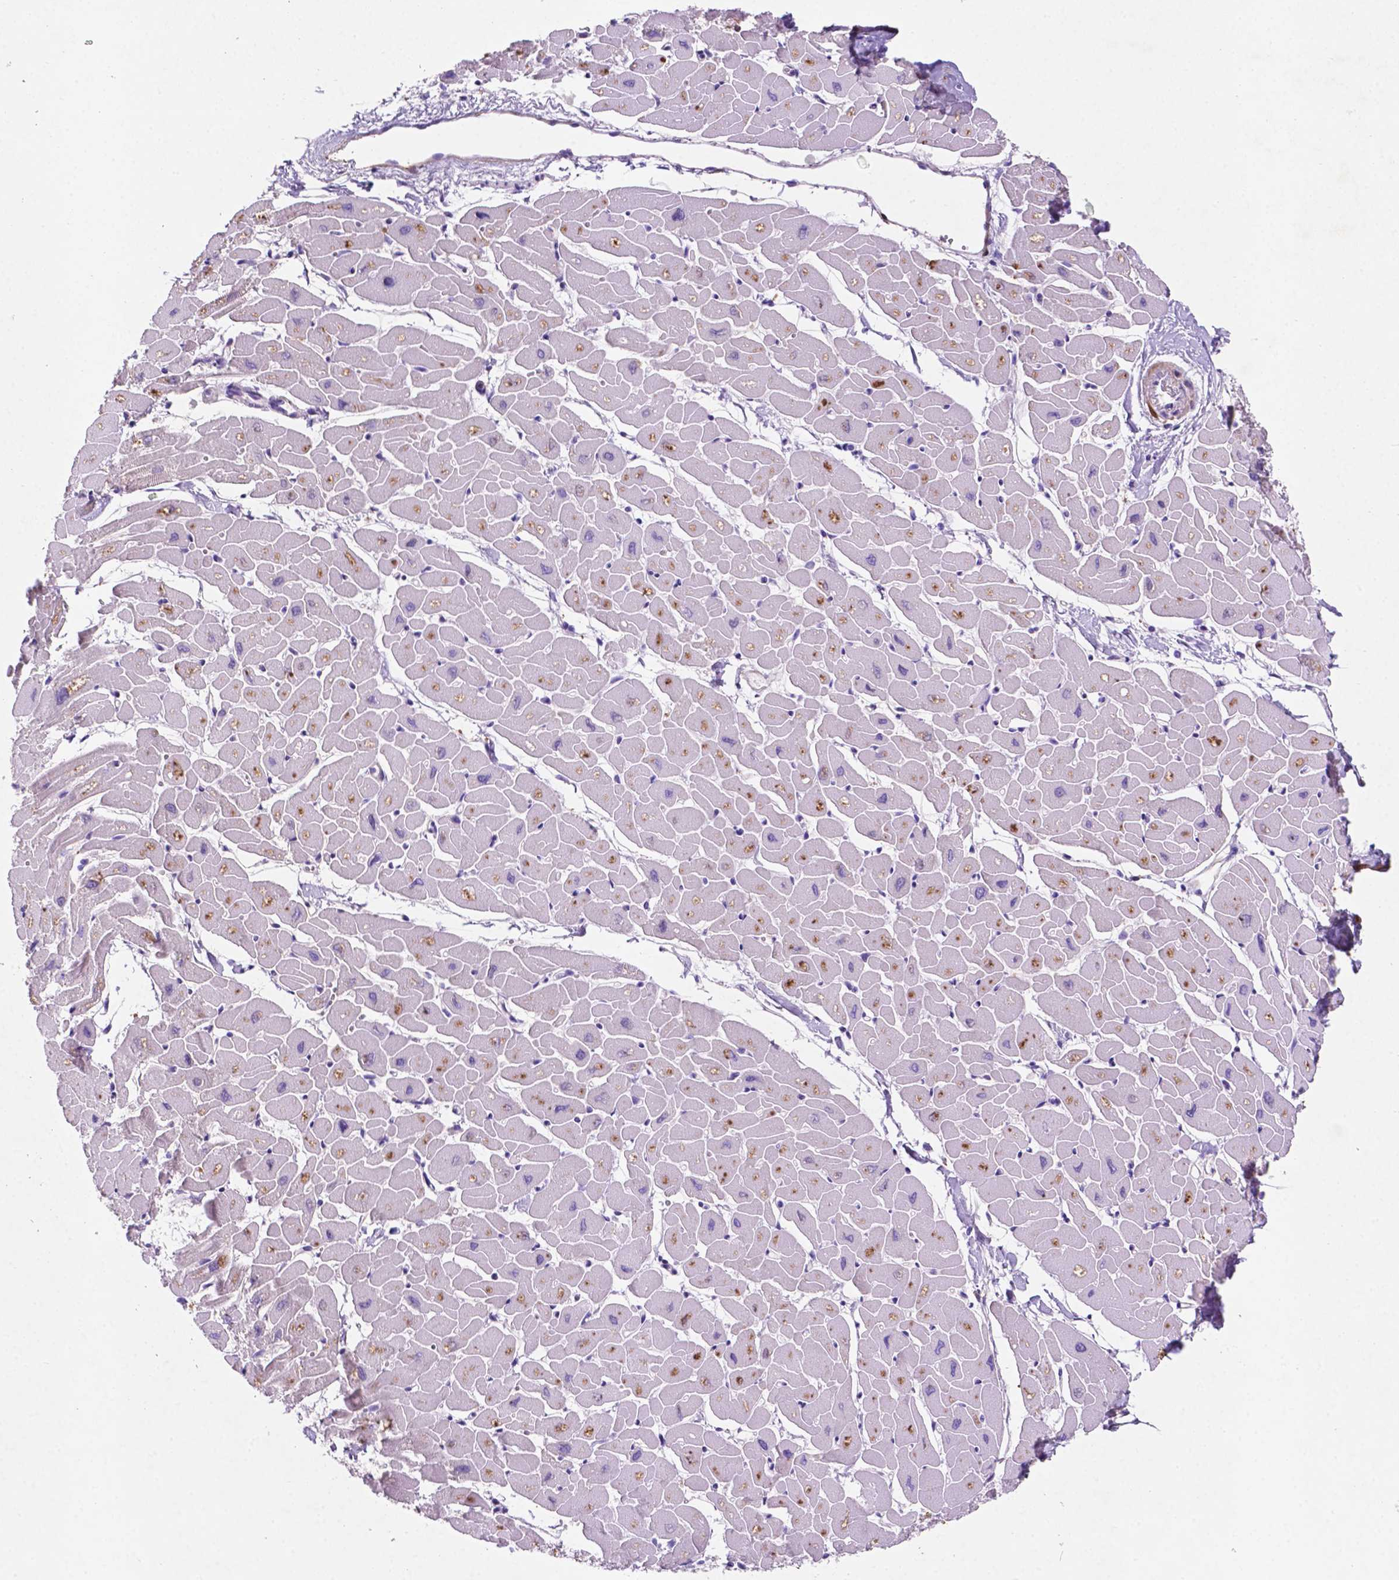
{"staining": {"intensity": "moderate", "quantity": "<25%", "location": "cytoplasmic/membranous"}, "tissue": "heart muscle", "cell_type": "Cardiomyocytes", "image_type": "normal", "snomed": [{"axis": "morphology", "description": "Normal tissue, NOS"}, {"axis": "topography", "description": "Heart"}], "caption": "IHC micrograph of unremarkable human heart muscle stained for a protein (brown), which shows low levels of moderate cytoplasmic/membranous staining in about <25% of cardiomyocytes.", "gene": "ASPG", "patient": {"sex": "male", "age": 57}}